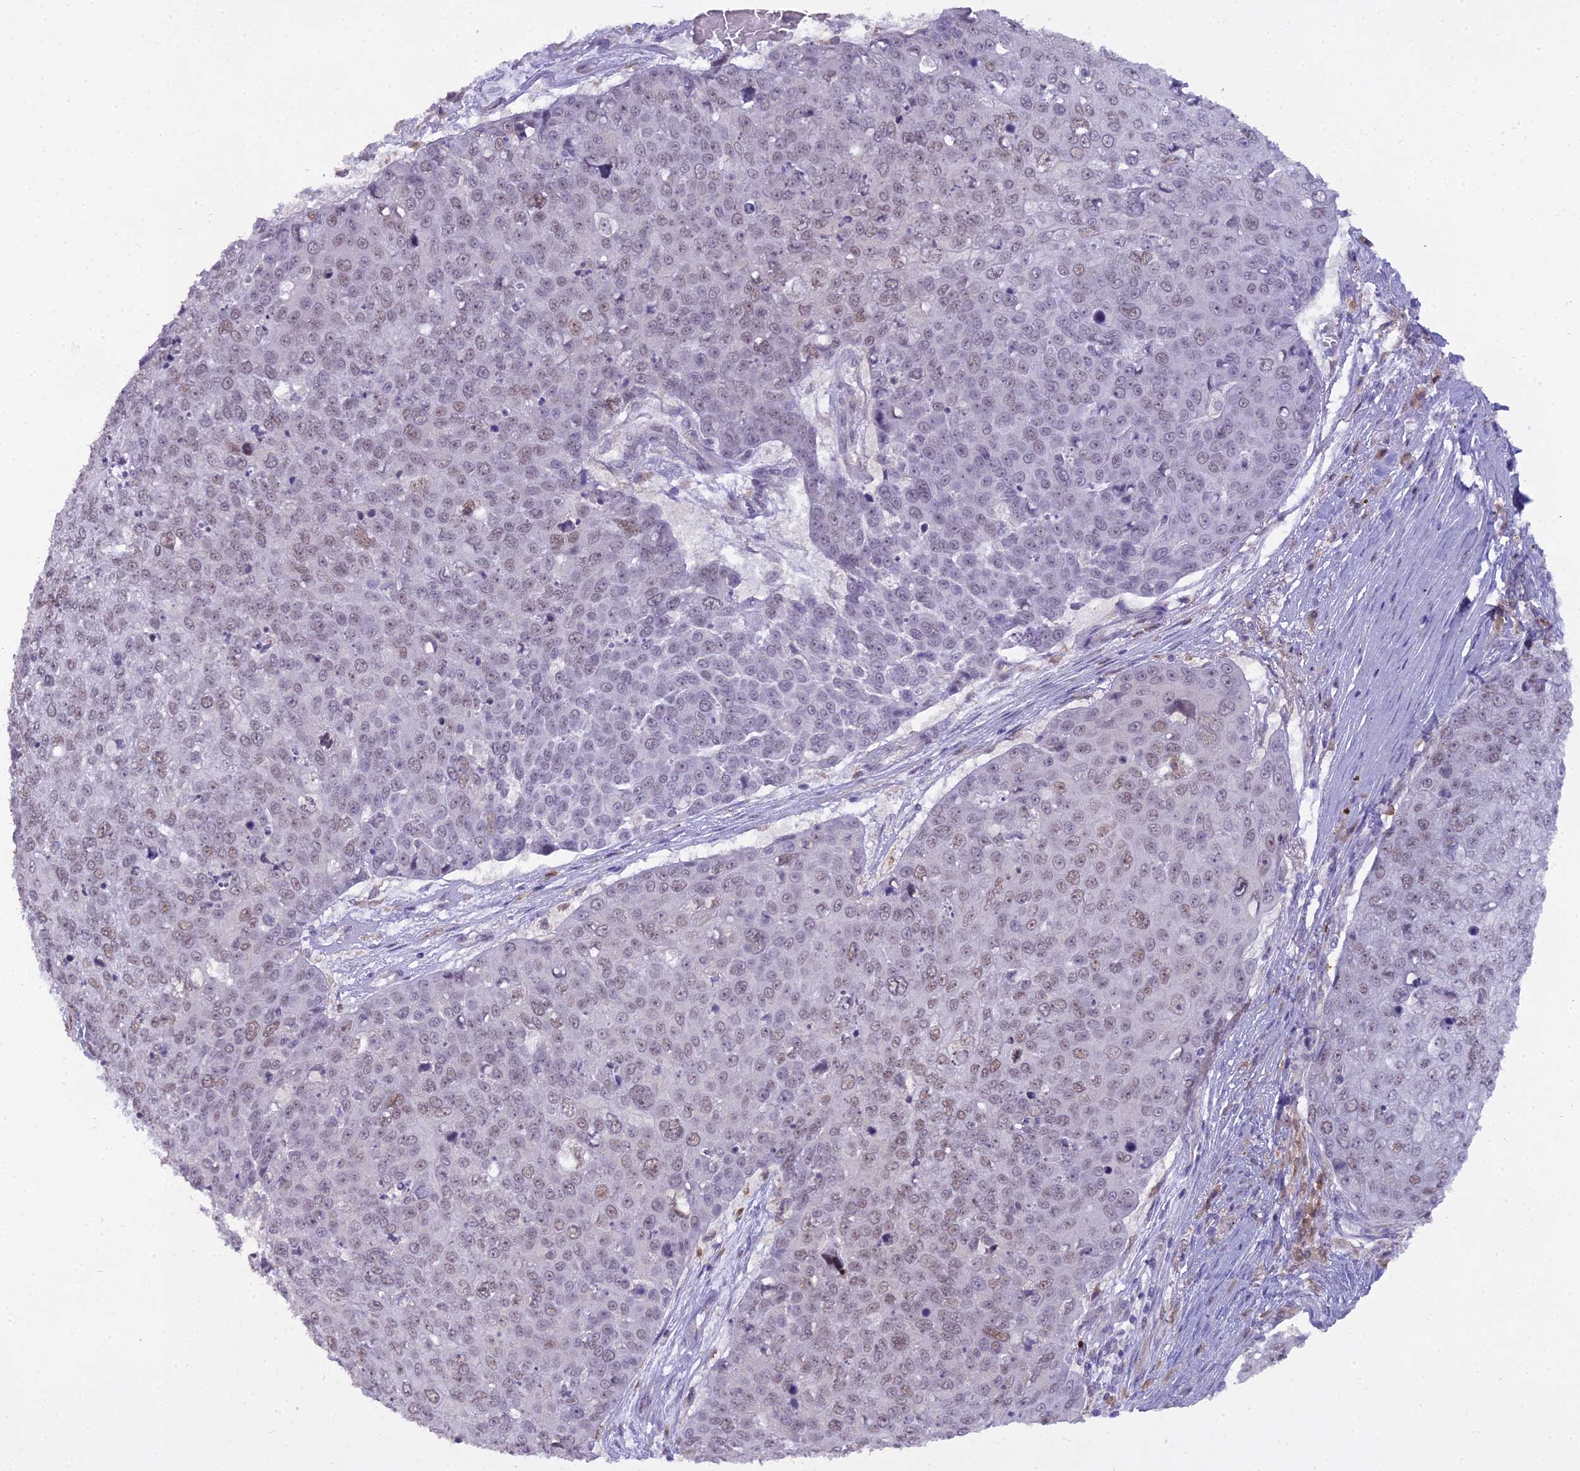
{"staining": {"intensity": "weak", "quantity": "25%-75%", "location": "nuclear"}, "tissue": "skin cancer", "cell_type": "Tumor cells", "image_type": "cancer", "snomed": [{"axis": "morphology", "description": "Squamous cell carcinoma, NOS"}, {"axis": "topography", "description": "Skin"}], "caption": "A high-resolution histopathology image shows IHC staining of squamous cell carcinoma (skin), which shows weak nuclear positivity in about 25%-75% of tumor cells.", "gene": "BLNK", "patient": {"sex": "male", "age": 71}}